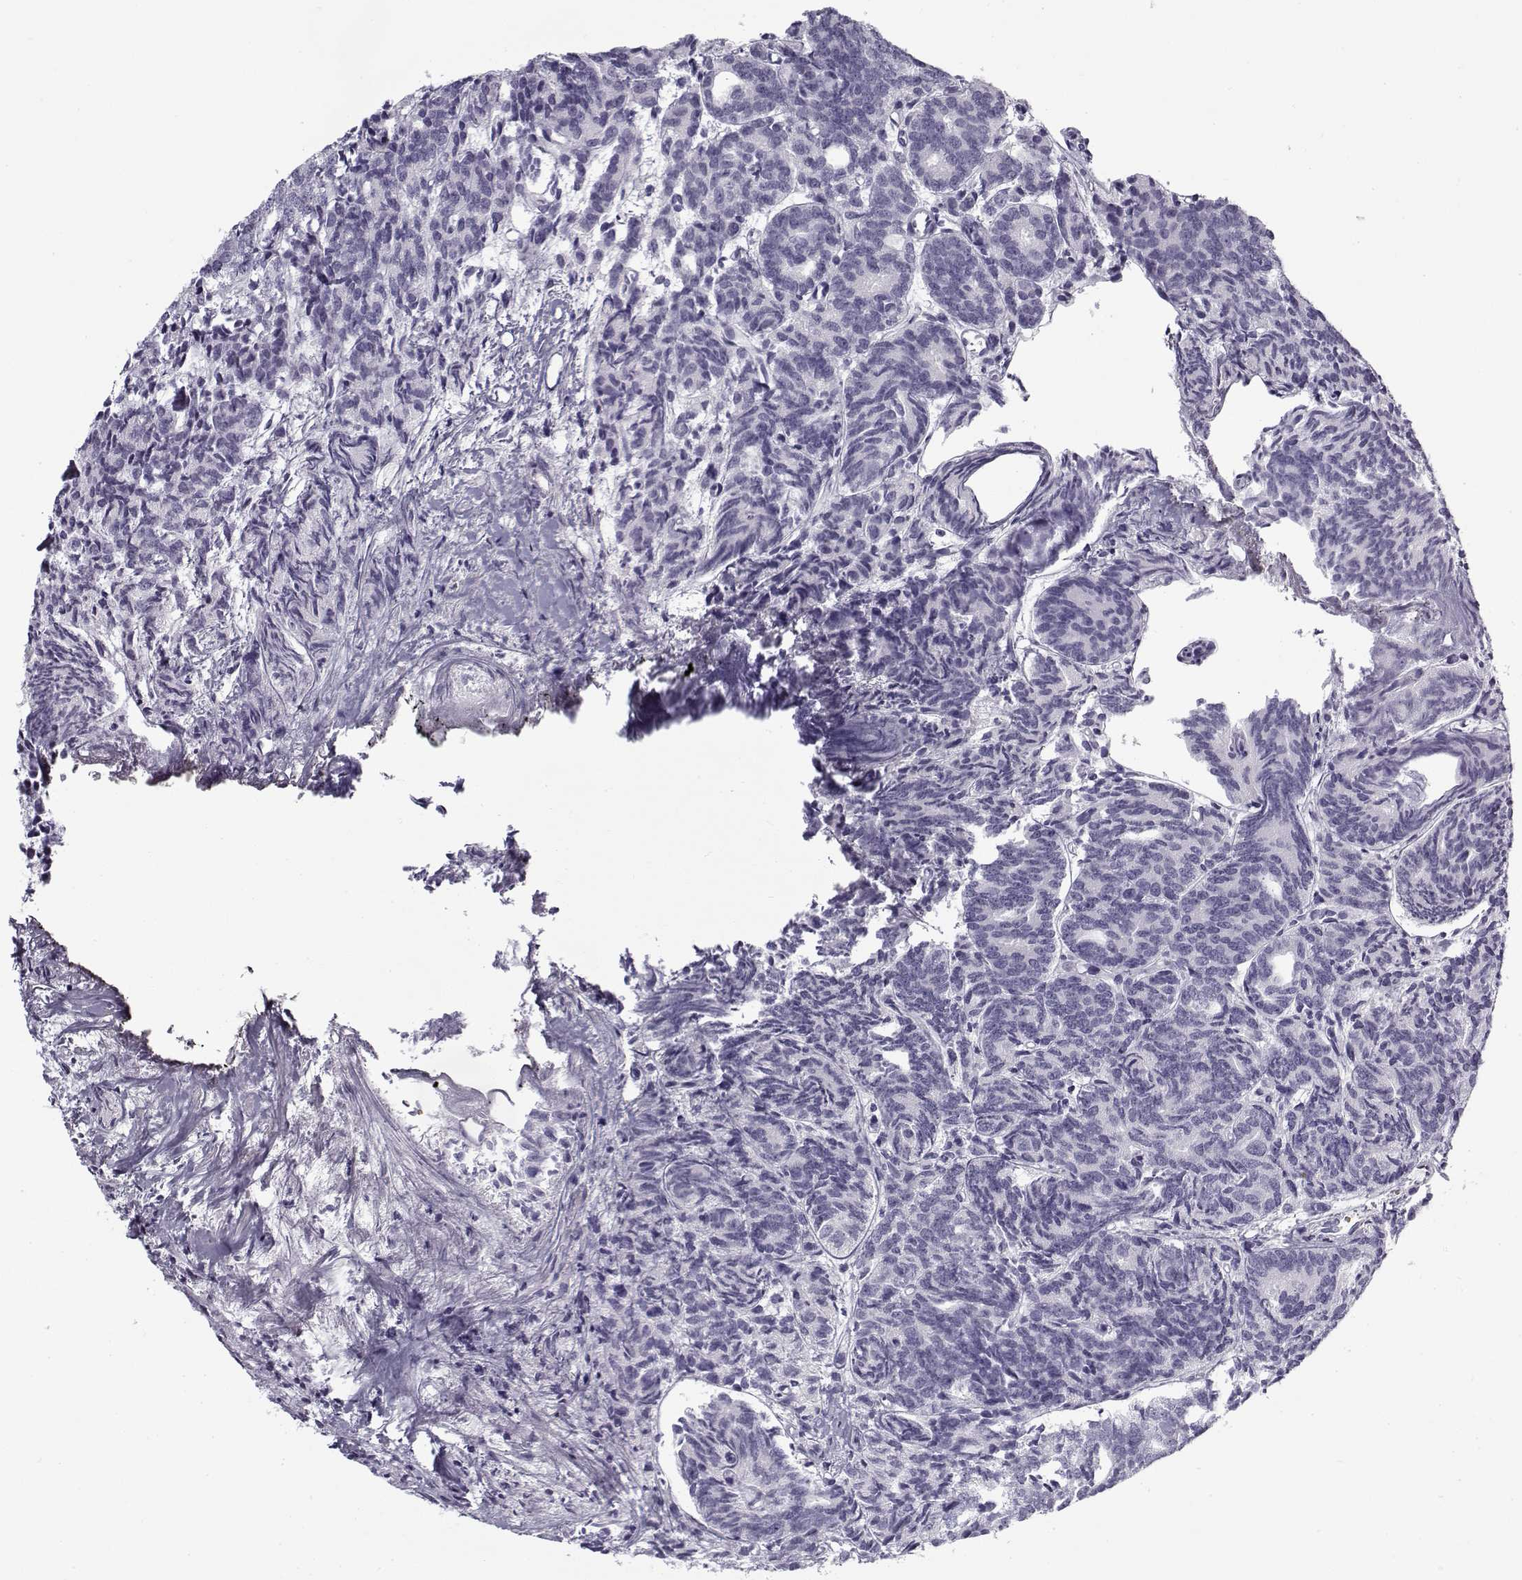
{"staining": {"intensity": "negative", "quantity": "none", "location": "none"}, "tissue": "prostate cancer", "cell_type": "Tumor cells", "image_type": "cancer", "snomed": [{"axis": "morphology", "description": "Adenocarcinoma, High grade"}, {"axis": "topography", "description": "Prostate"}], "caption": "Photomicrograph shows no significant protein expression in tumor cells of prostate cancer. Brightfield microscopy of IHC stained with DAB (3,3'-diaminobenzidine) (brown) and hematoxylin (blue), captured at high magnification.", "gene": "SNCA", "patient": {"sex": "male", "age": 53}}